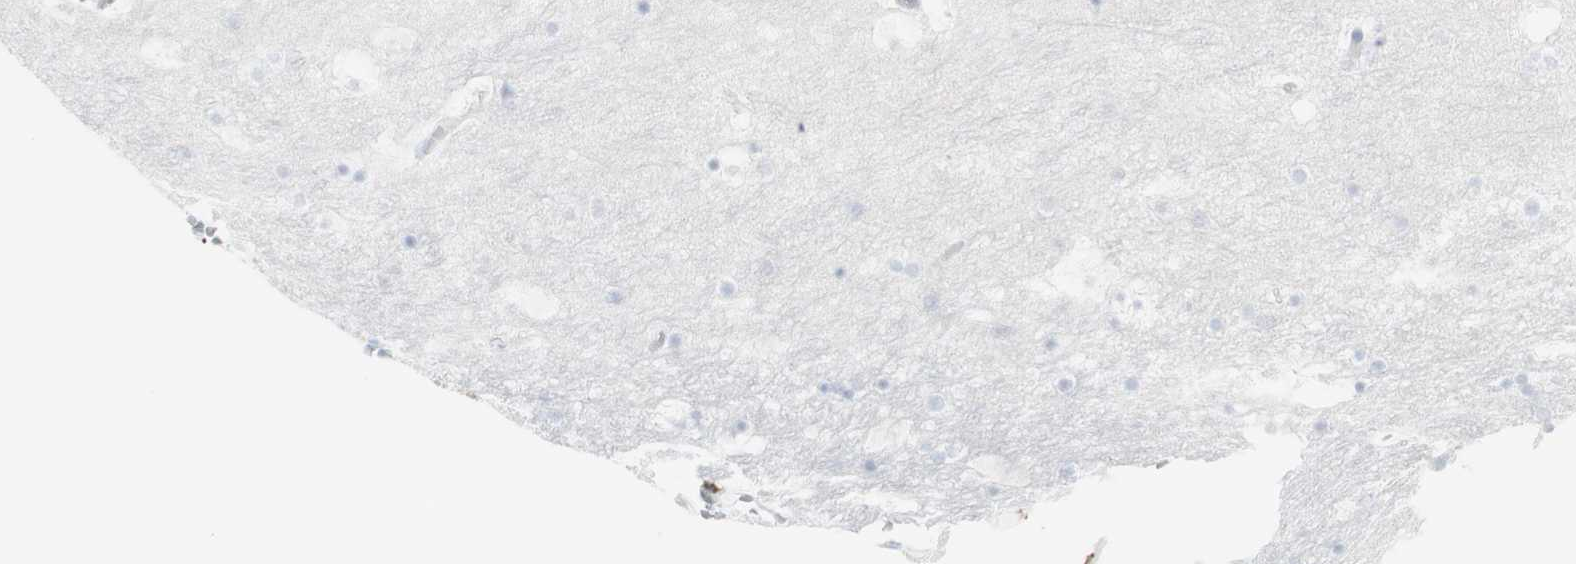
{"staining": {"intensity": "negative", "quantity": "none", "location": "none"}, "tissue": "hippocampus", "cell_type": "Glial cells", "image_type": "normal", "snomed": [{"axis": "morphology", "description": "Normal tissue, NOS"}, {"axis": "topography", "description": "Hippocampus"}], "caption": "Immunohistochemical staining of benign hippocampus demonstrates no significant expression in glial cells.", "gene": "CD247", "patient": {"sex": "male", "age": 45}}